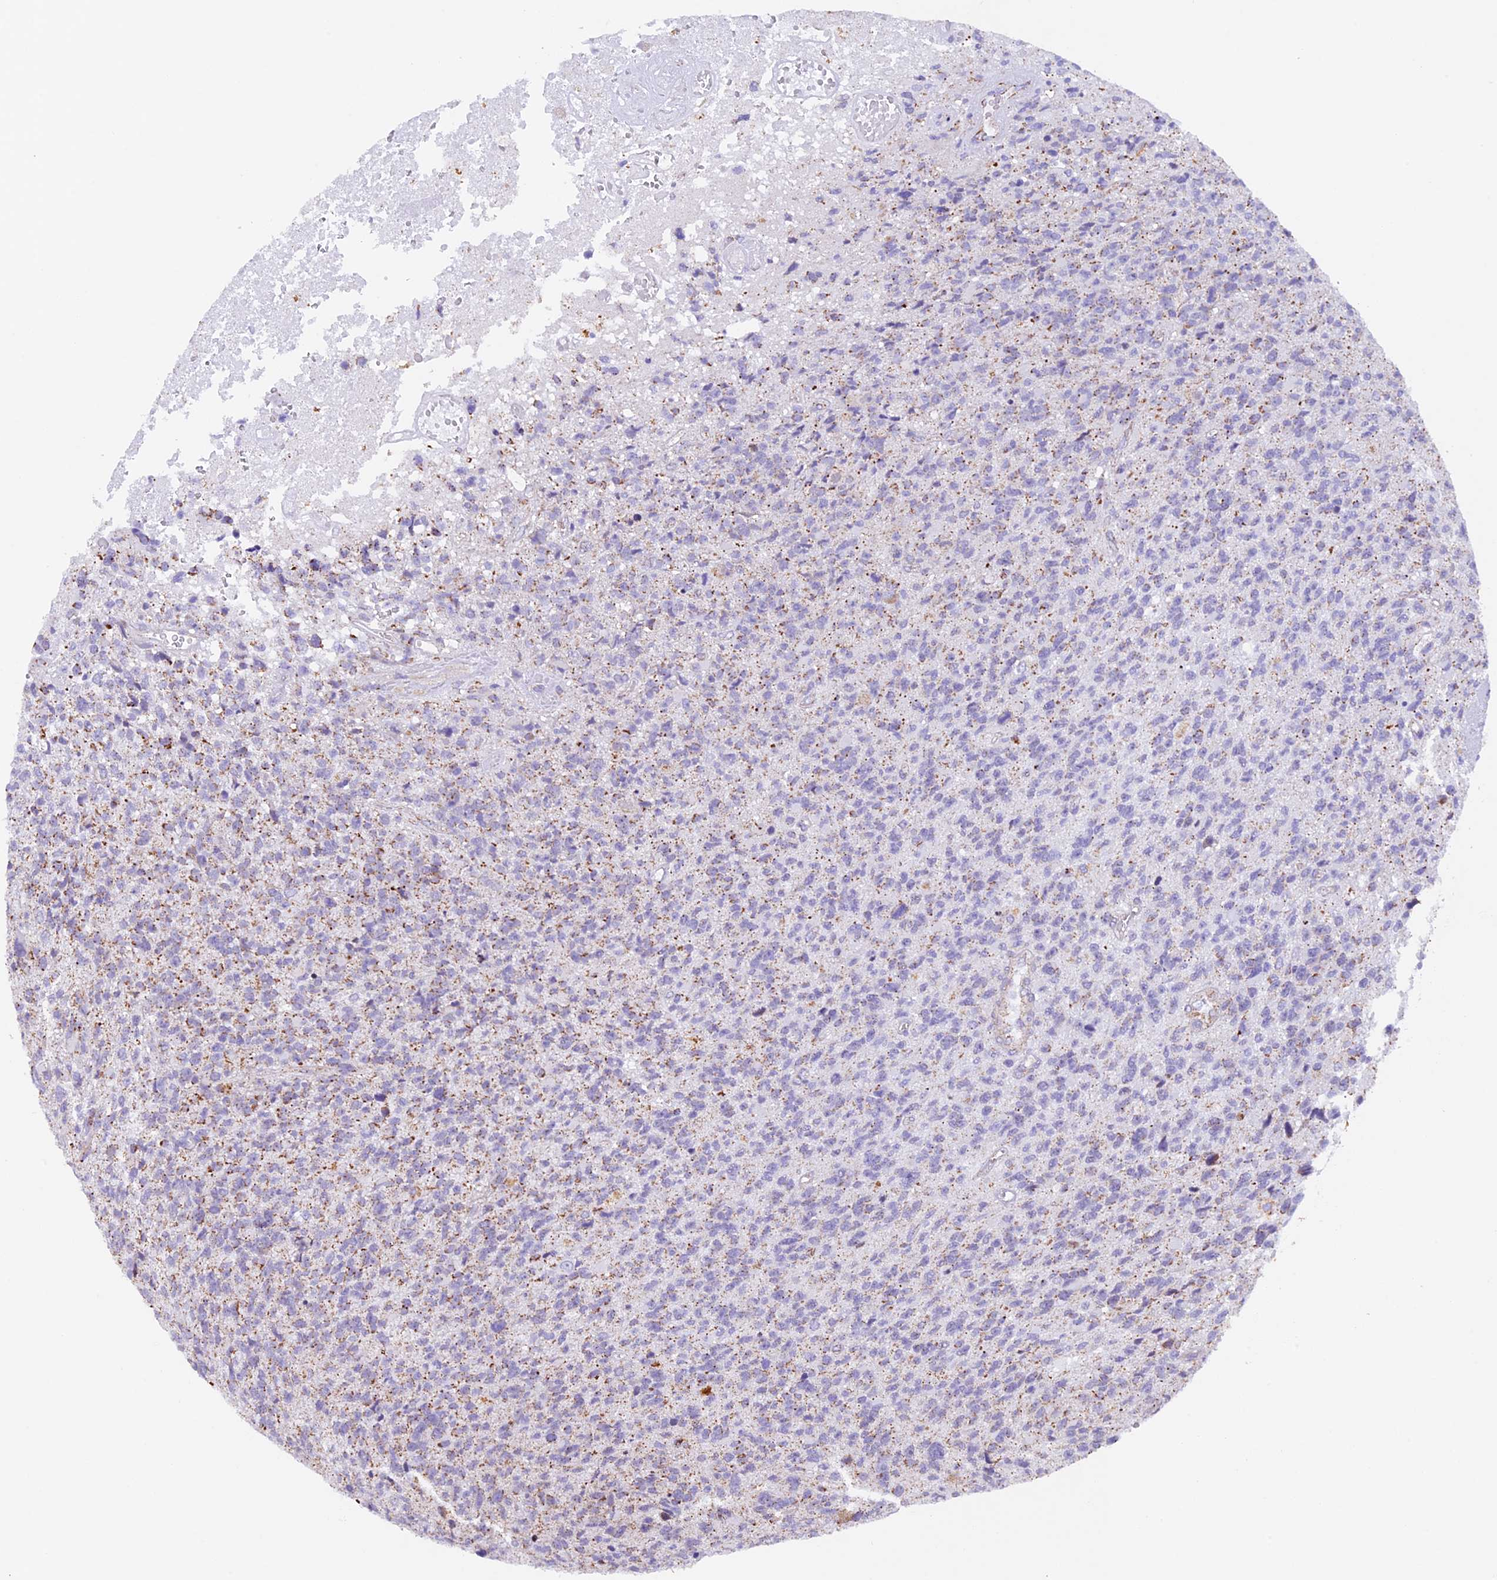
{"staining": {"intensity": "weak", "quantity": "25%-75%", "location": "cytoplasmic/membranous"}, "tissue": "glioma", "cell_type": "Tumor cells", "image_type": "cancer", "snomed": [{"axis": "morphology", "description": "Glioma, malignant, High grade"}, {"axis": "topography", "description": "Brain"}], "caption": "This photomicrograph shows malignant glioma (high-grade) stained with IHC to label a protein in brown. The cytoplasmic/membranous of tumor cells show weak positivity for the protein. Nuclei are counter-stained blue.", "gene": "TFAM", "patient": {"sex": "male", "age": 76}}